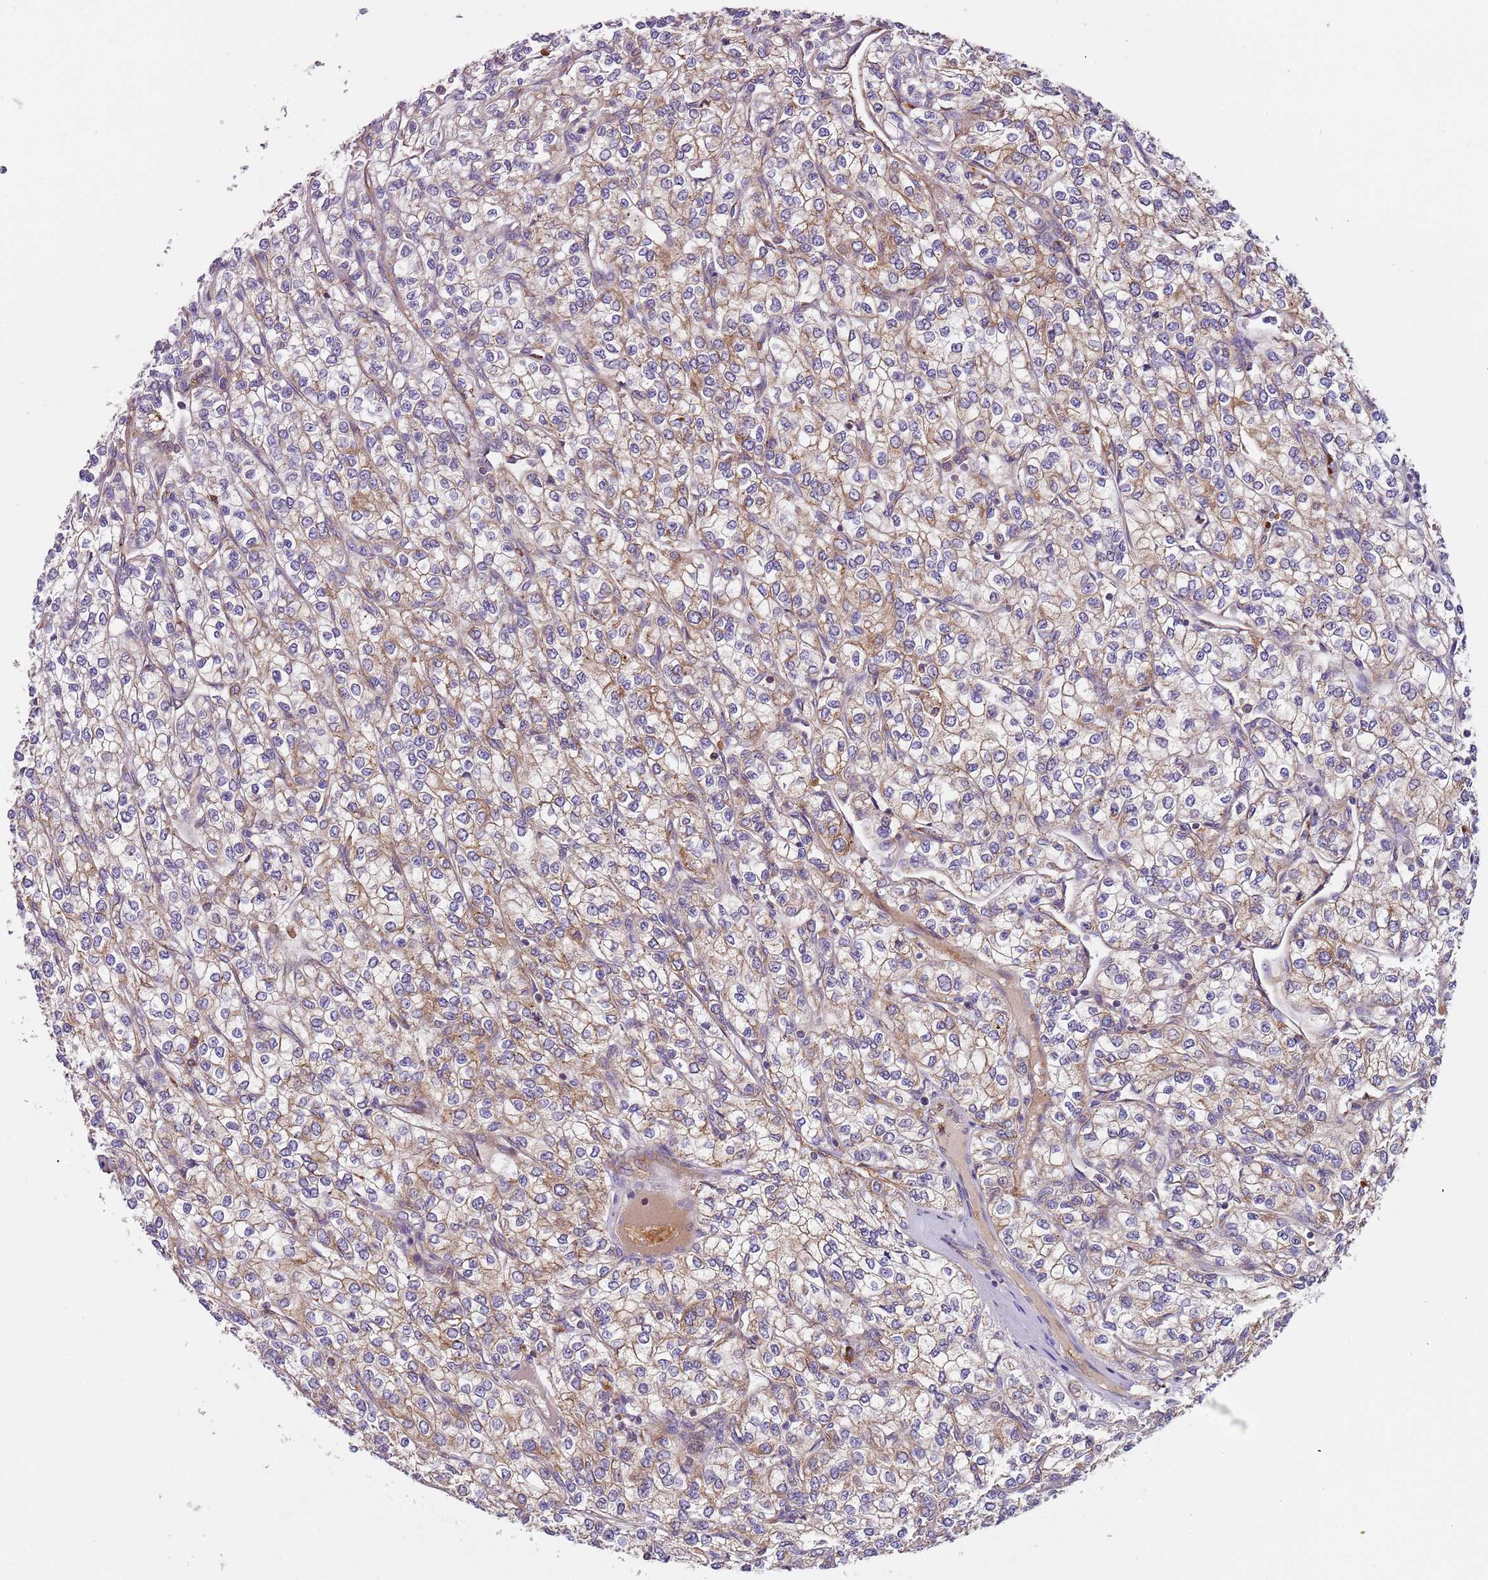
{"staining": {"intensity": "moderate", "quantity": ">75%", "location": "cytoplasmic/membranous"}, "tissue": "renal cancer", "cell_type": "Tumor cells", "image_type": "cancer", "snomed": [{"axis": "morphology", "description": "Adenocarcinoma, NOS"}, {"axis": "topography", "description": "Kidney"}], "caption": "Brown immunohistochemical staining in human renal cancer (adenocarcinoma) reveals moderate cytoplasmic/membranous expression in approximately >75% of tumor cells. (IHC, brightfield microscopy, high magnification).", "gene": "VWCE", "patient": {"sex": "male", "age": 80}}